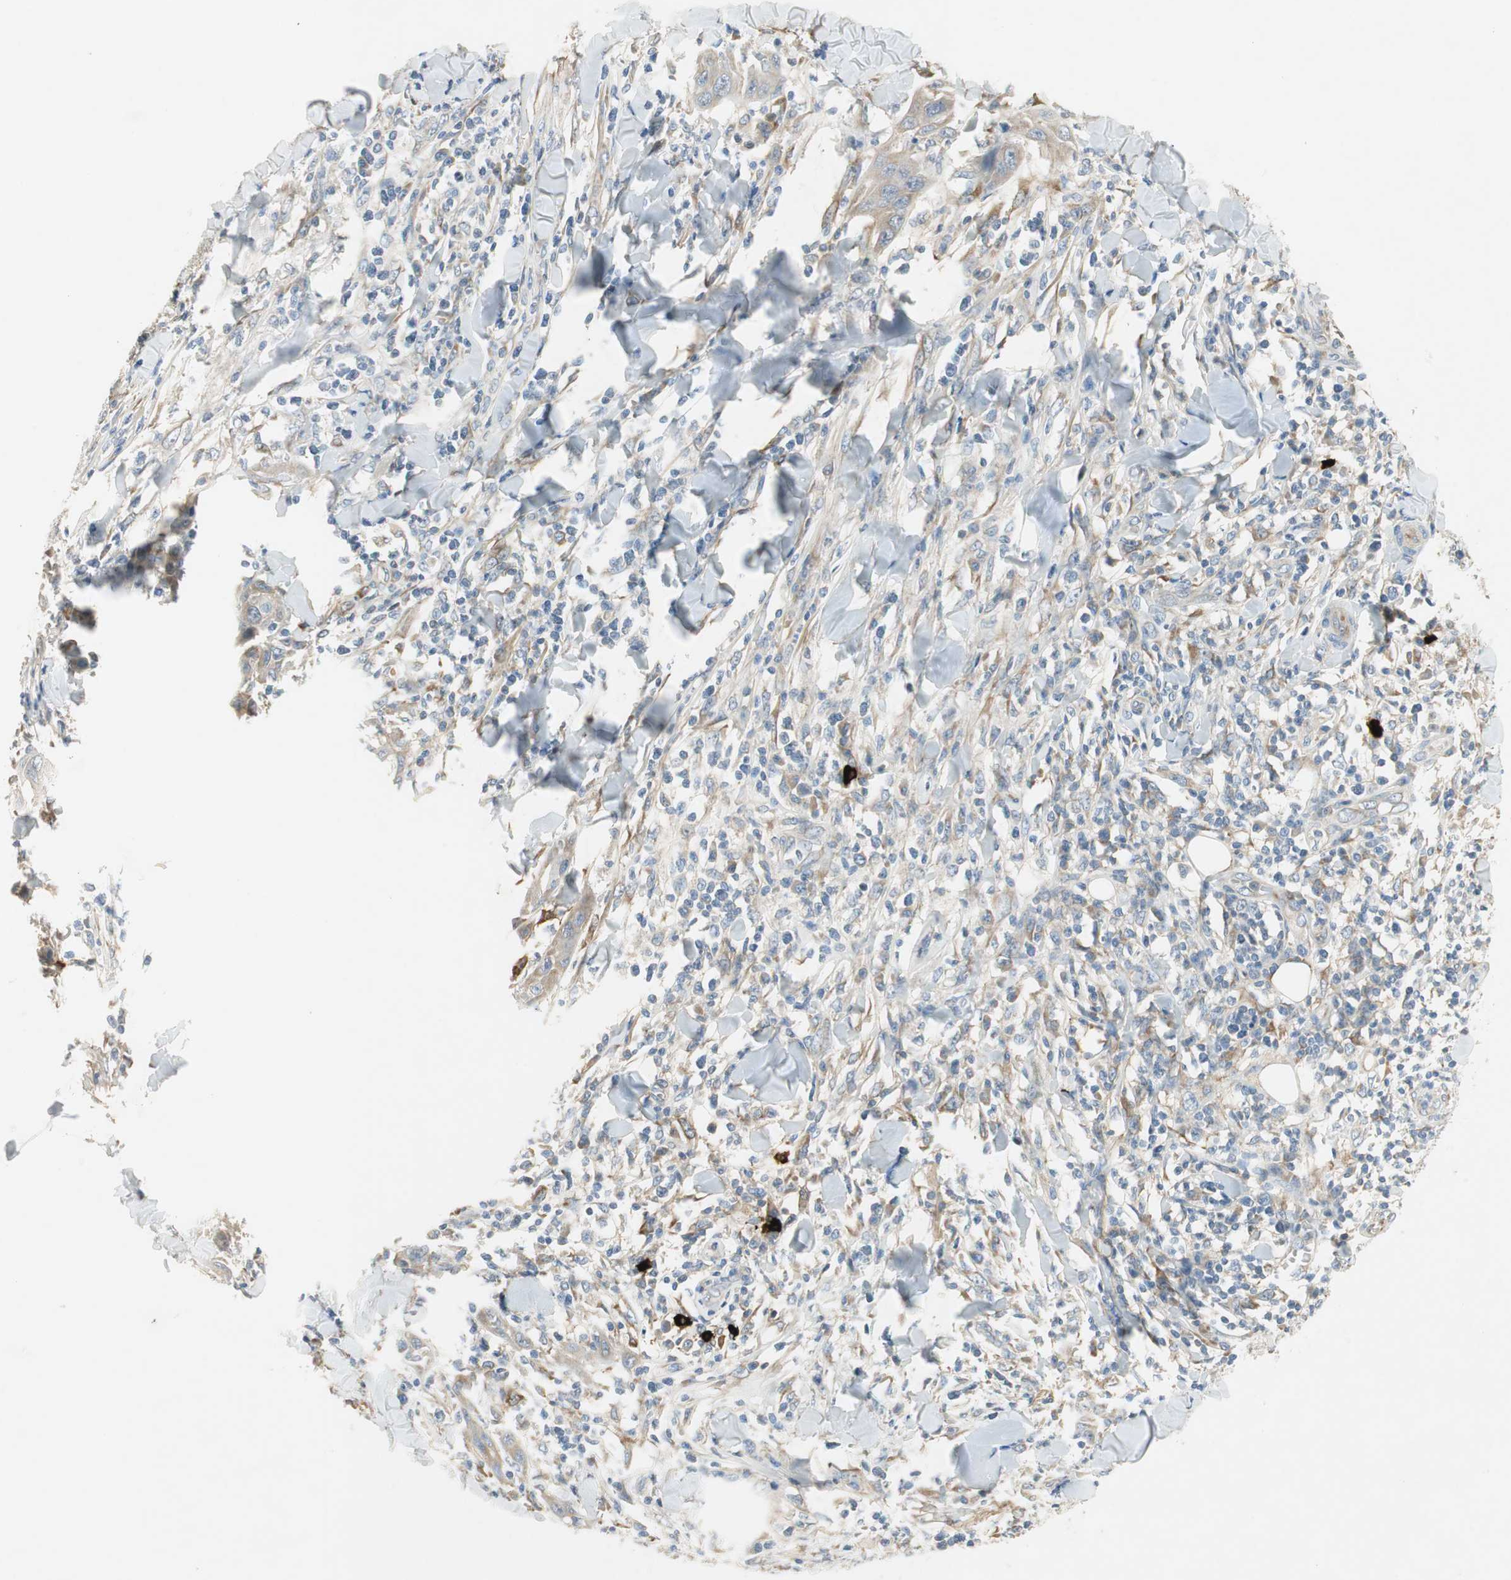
{"staining": {"intensity": "weak", "quantity": ">75%", "location": "cytoplasmic/membranous"}, "tissue": "skin cancer", "cell_type": "Tumor cells", "image_type": "cancer", "snomed": [{"axis": "morphology", "description": "Squamous cell carcinoma, NOS"}, {"axis": "topography", "description": "Skin"}], "caption": "IHC (DAB (3,3'-diaminobenzidine)) staining of human skin squamous cell carcinoma exhibits weak cytoplasmic/membranous protein positivity in approximately >75% of tumor cells.", "gene": "STON1-GTF2A1L", "patient": {"sex": "male", "age": 24}}